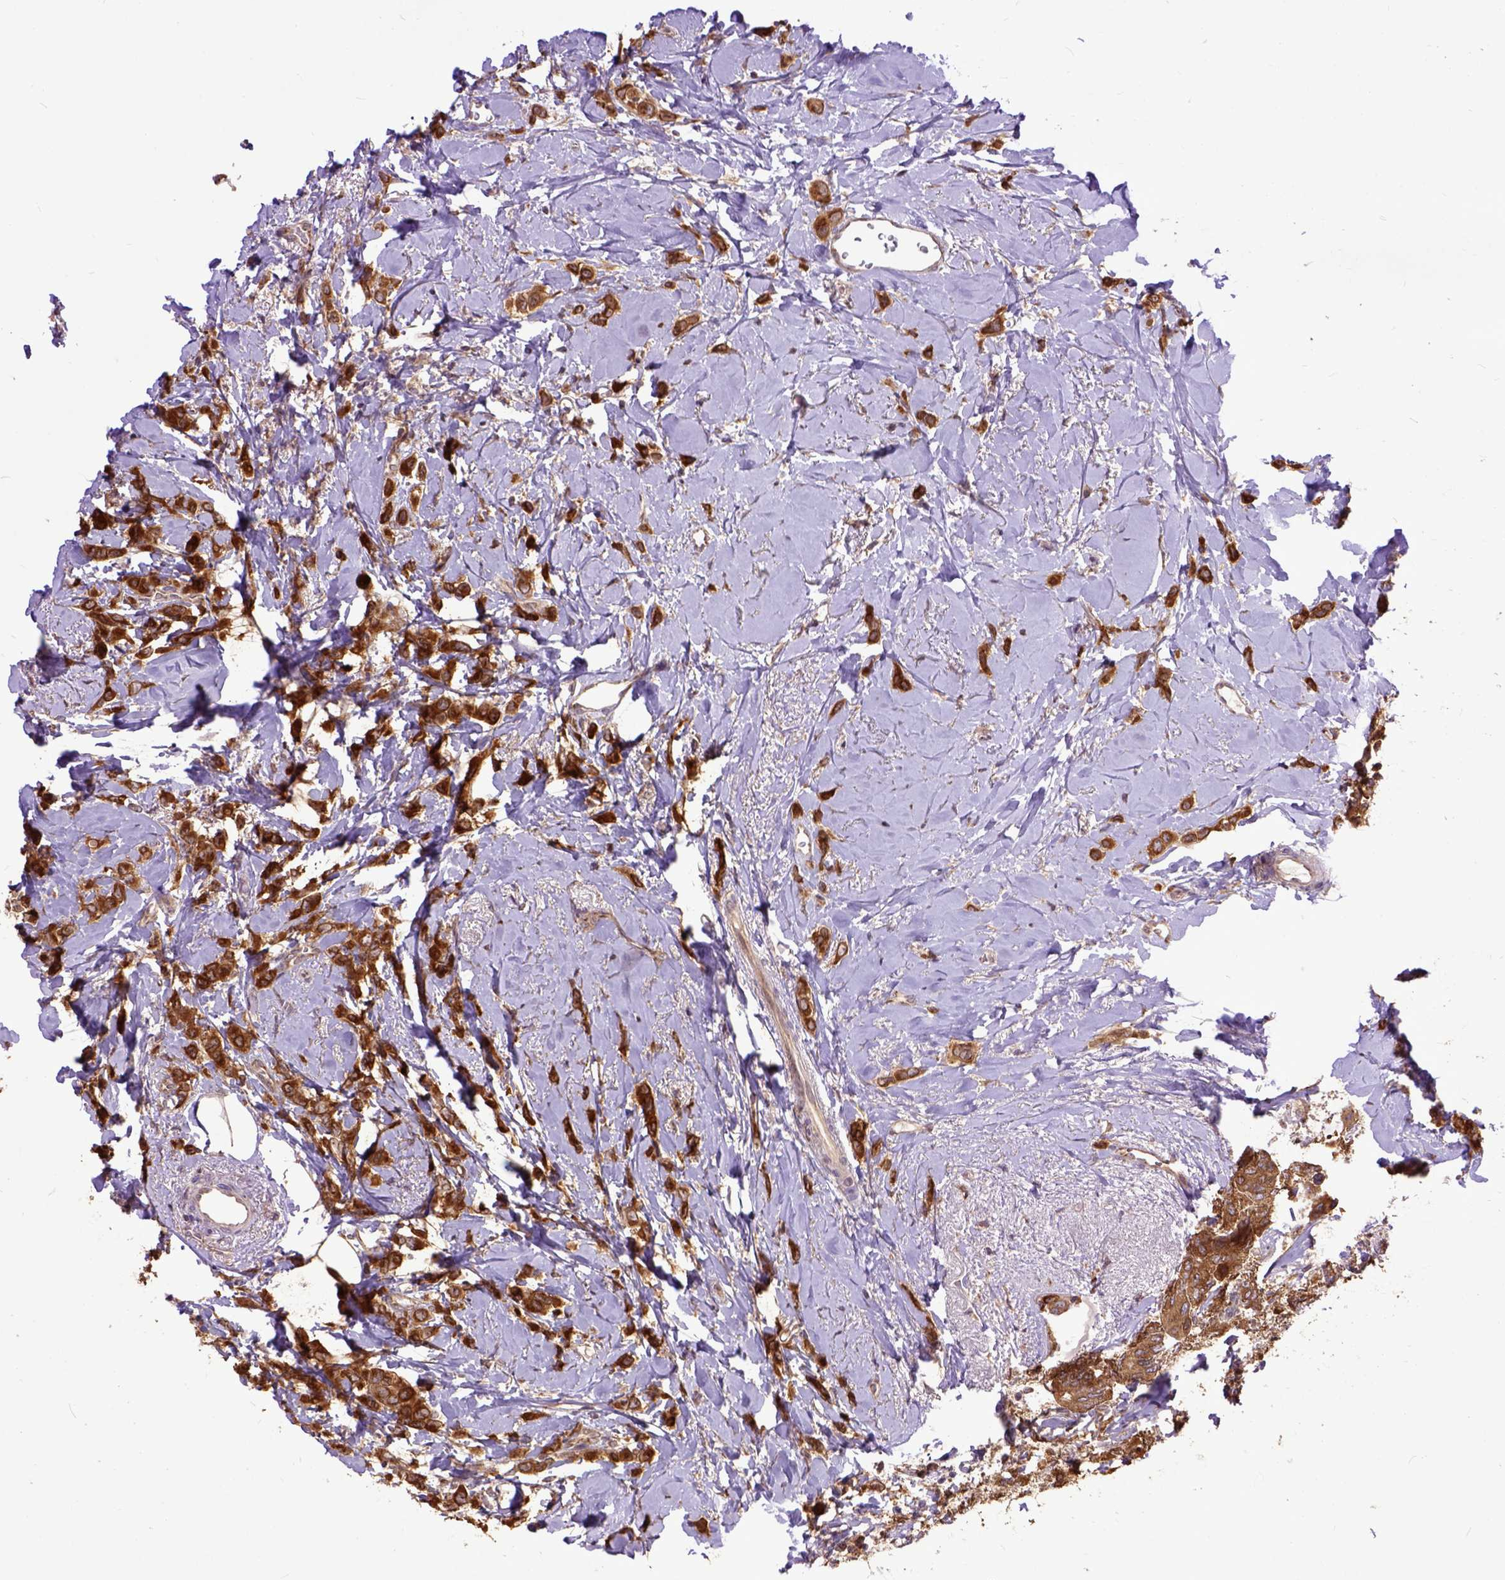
{"staining": {"intensity": "strong", "quantity": ">75%", "location": "cytoplasmic/membranous"}, "tissue": "breast cancer", "cell_type": "Tumor cells", "image_type": "cancer", "snomed": [{"axis": "morphology", "description": "Lobular carcinoma"}, {"axis": "topography", "description": "Breast"}], "caption": "Breast cancer was stained to show a protein in brown. There is high levels of strong cytoplasmic/membranous expression in approximately >75% of tumor cells. (DAB IHC, brown staining for protein, blue staining for nuclei).", "gene": "ARL1", "patient": {"sex": "female", "age": 66}}